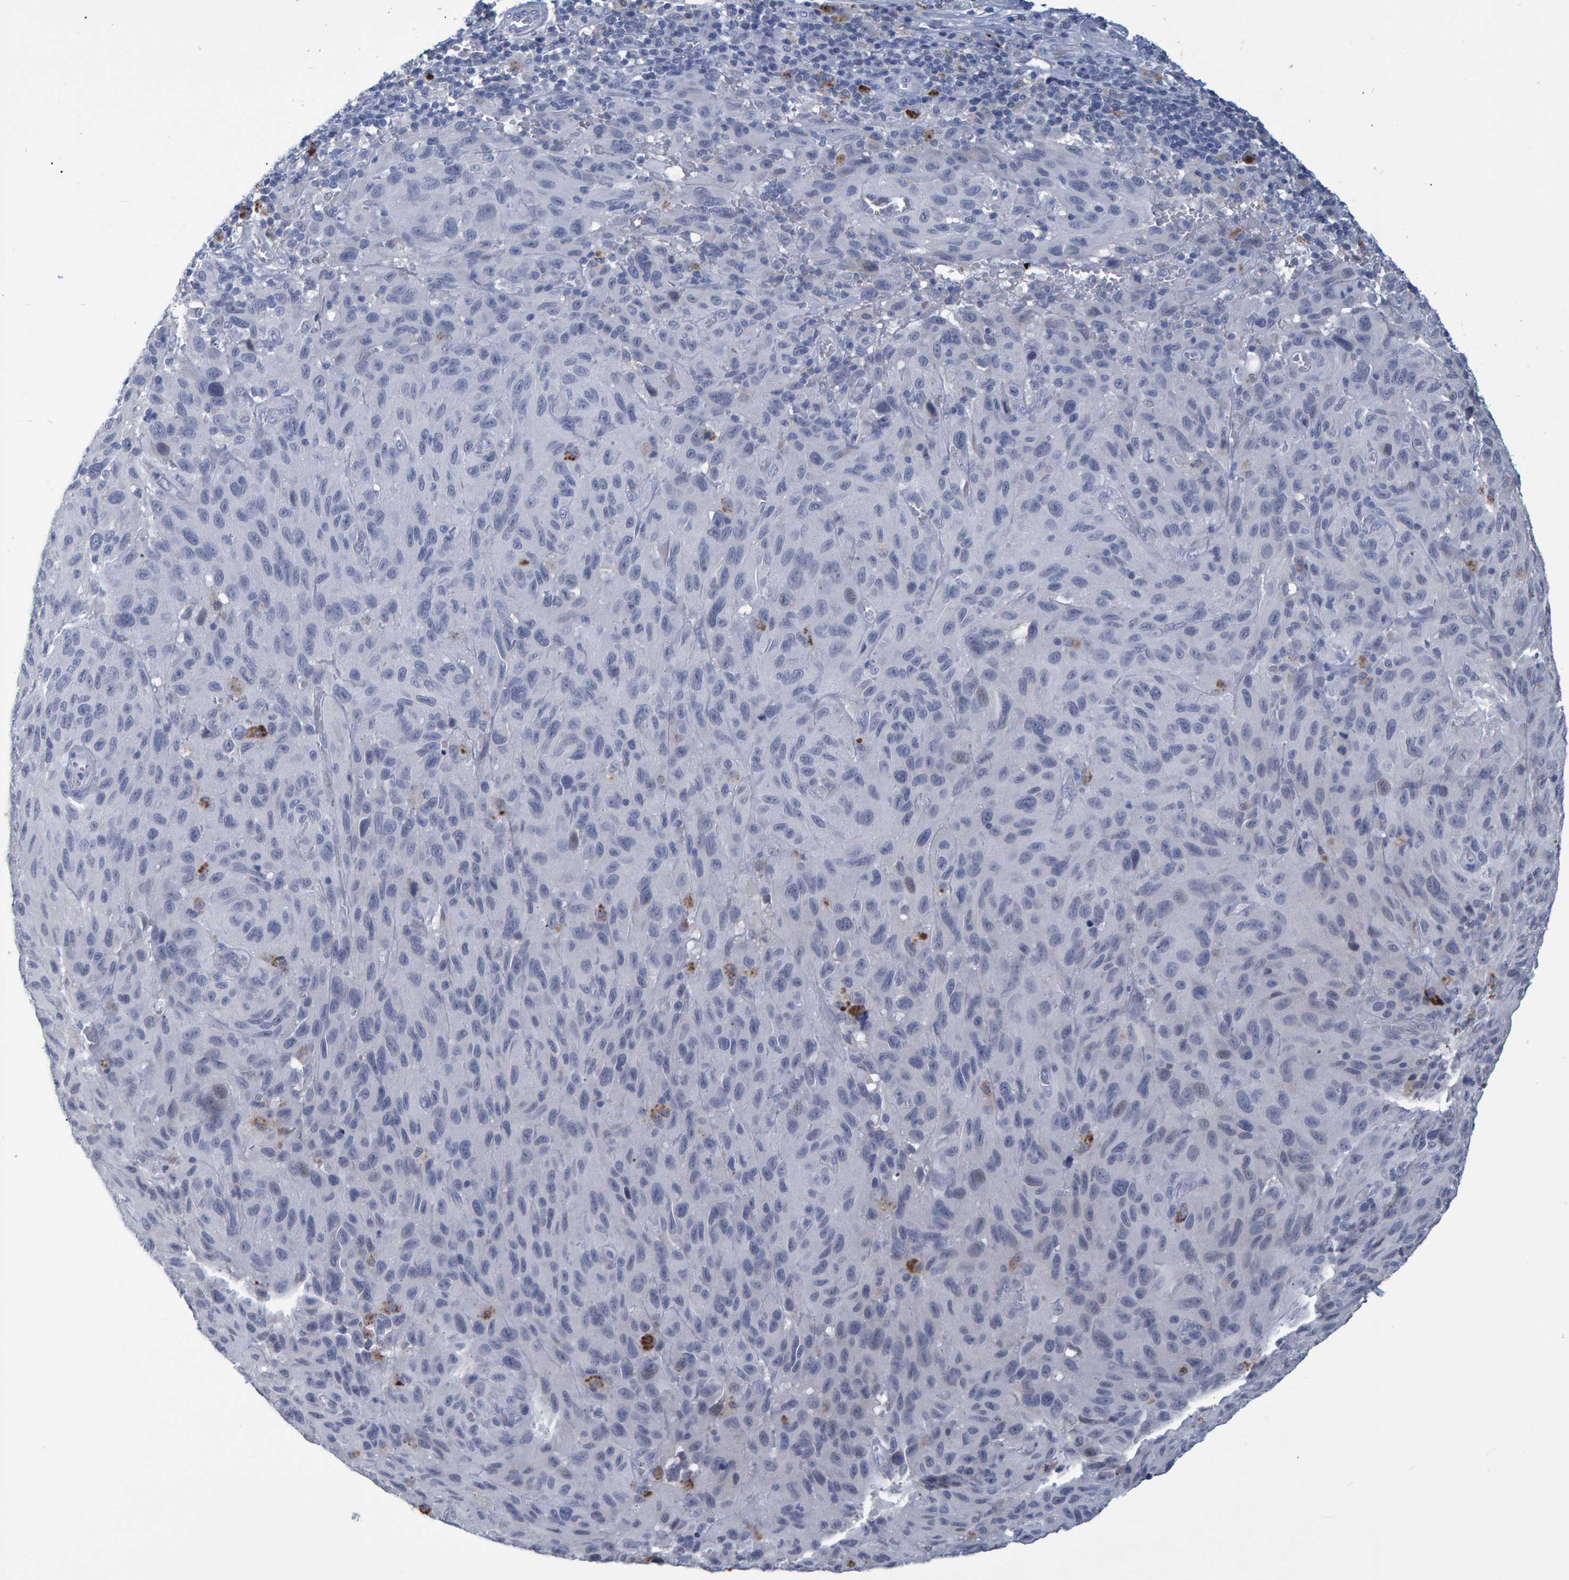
{"staining": {"intensity": "negative", "quantity": "none", "location": "none"}, "tissue": "melanoma", "cell_type": "Tumor cells", "image_type": "cancer", "snomed": [{"axis": "morphology", "description": "Malignant melanoma, NOS"}, {"axis": "topography", "description": "Skin"}], "caption": "Malignant melanoma stained for a protein using IHC exhibits no positivity tumor cells.", "gene": "PROCA1", "patient": {"sex": "male", "age": 66}}